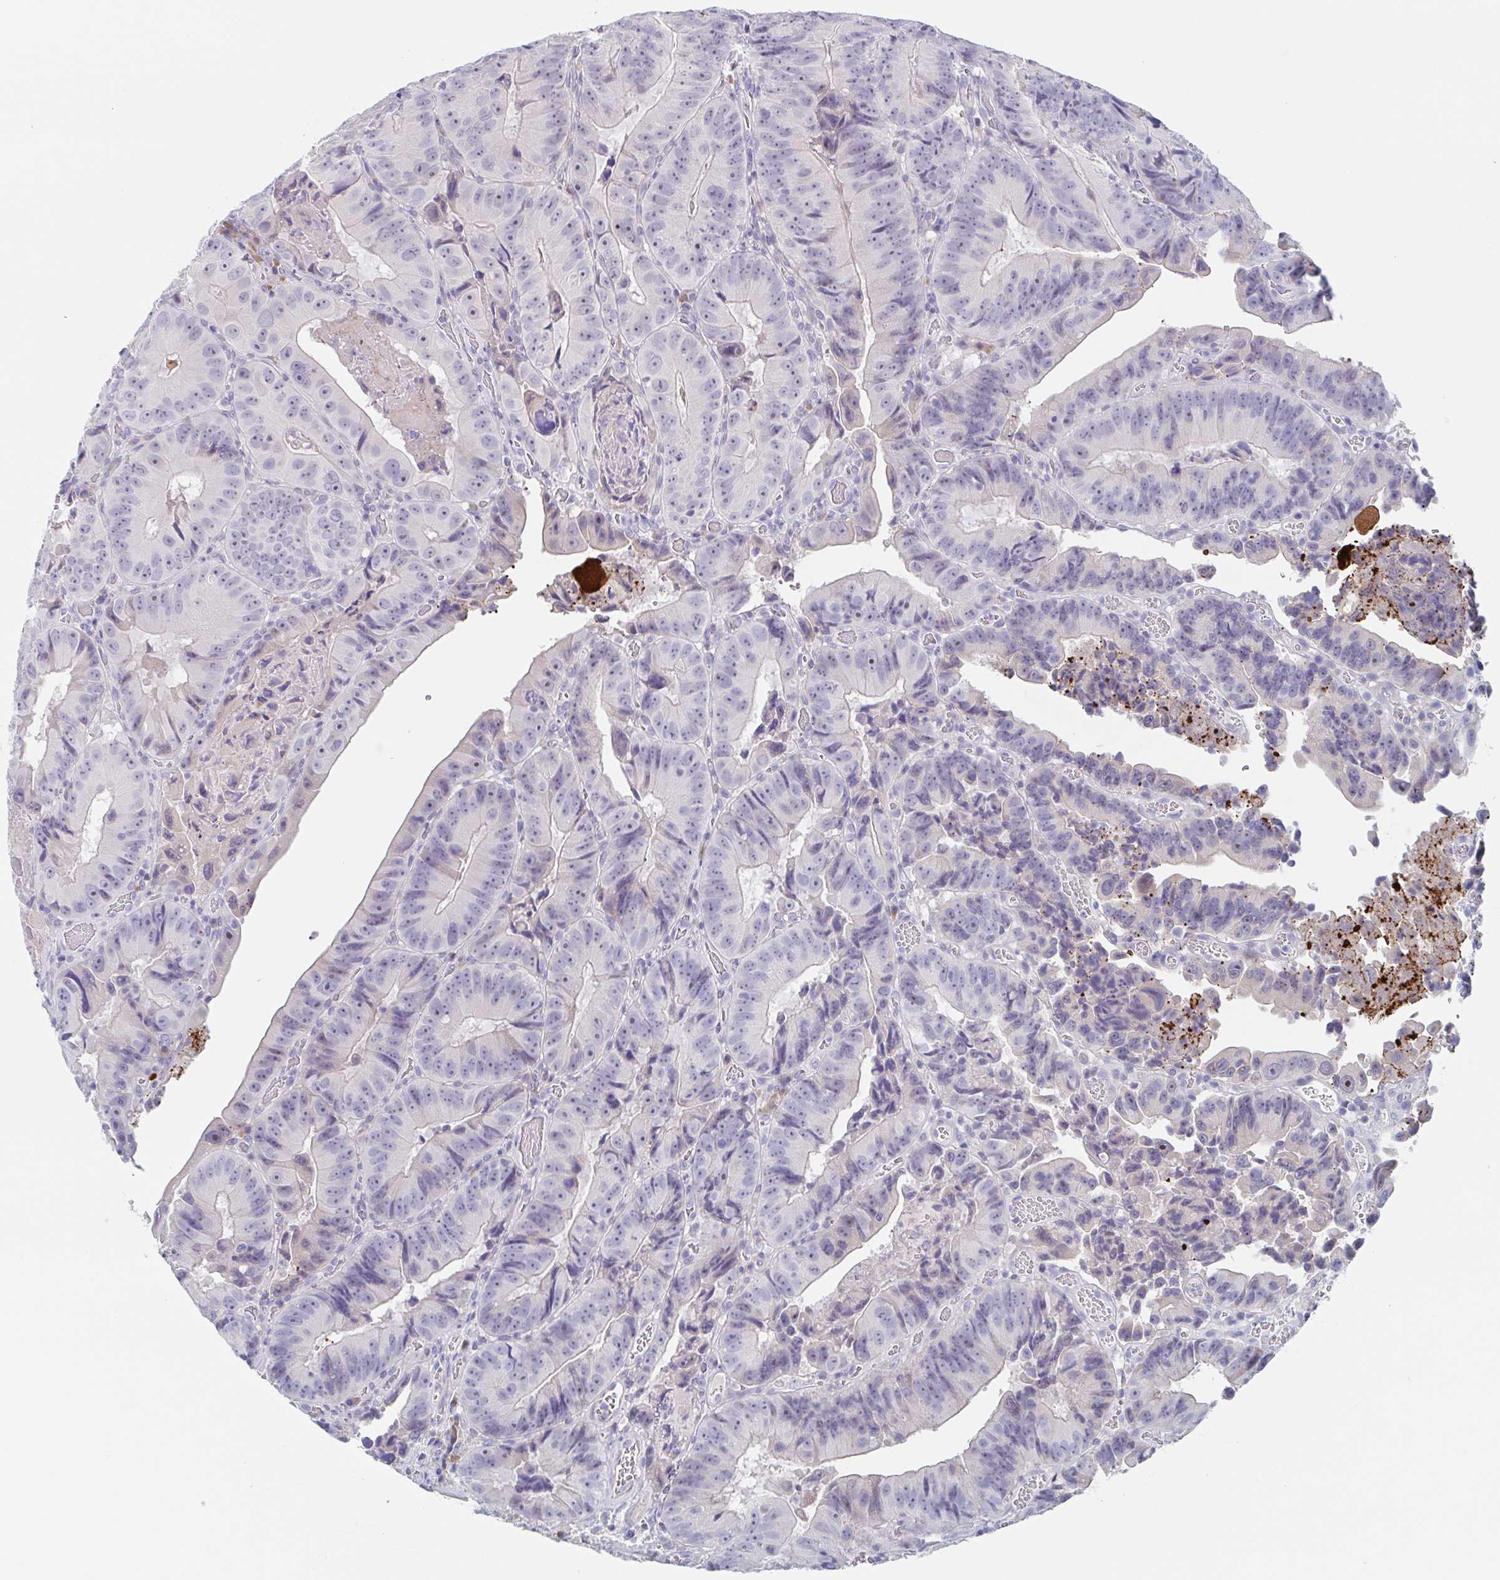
{"staining": {"intensity": "negative", "quantity": "none", "location": "none"}, "tissue": "colorectal cancer", "cell_type": "Tumor cells", "image_type": "cancer", "snomed": [{"axis": "morphology", "description": "Adenocarcinoma, NOS"}, {"axis": "topography", "description": "Colon"}], "caption": "This is a image of immunohistochemistry (IHC) staining of colorectal cancer, which shows no staining in tumor cells. (Immunohistochemistry, brightfield microscopy, high magnification).", "gene": "NOXRED1", "patient": {"sex": "female", "age": 86}}